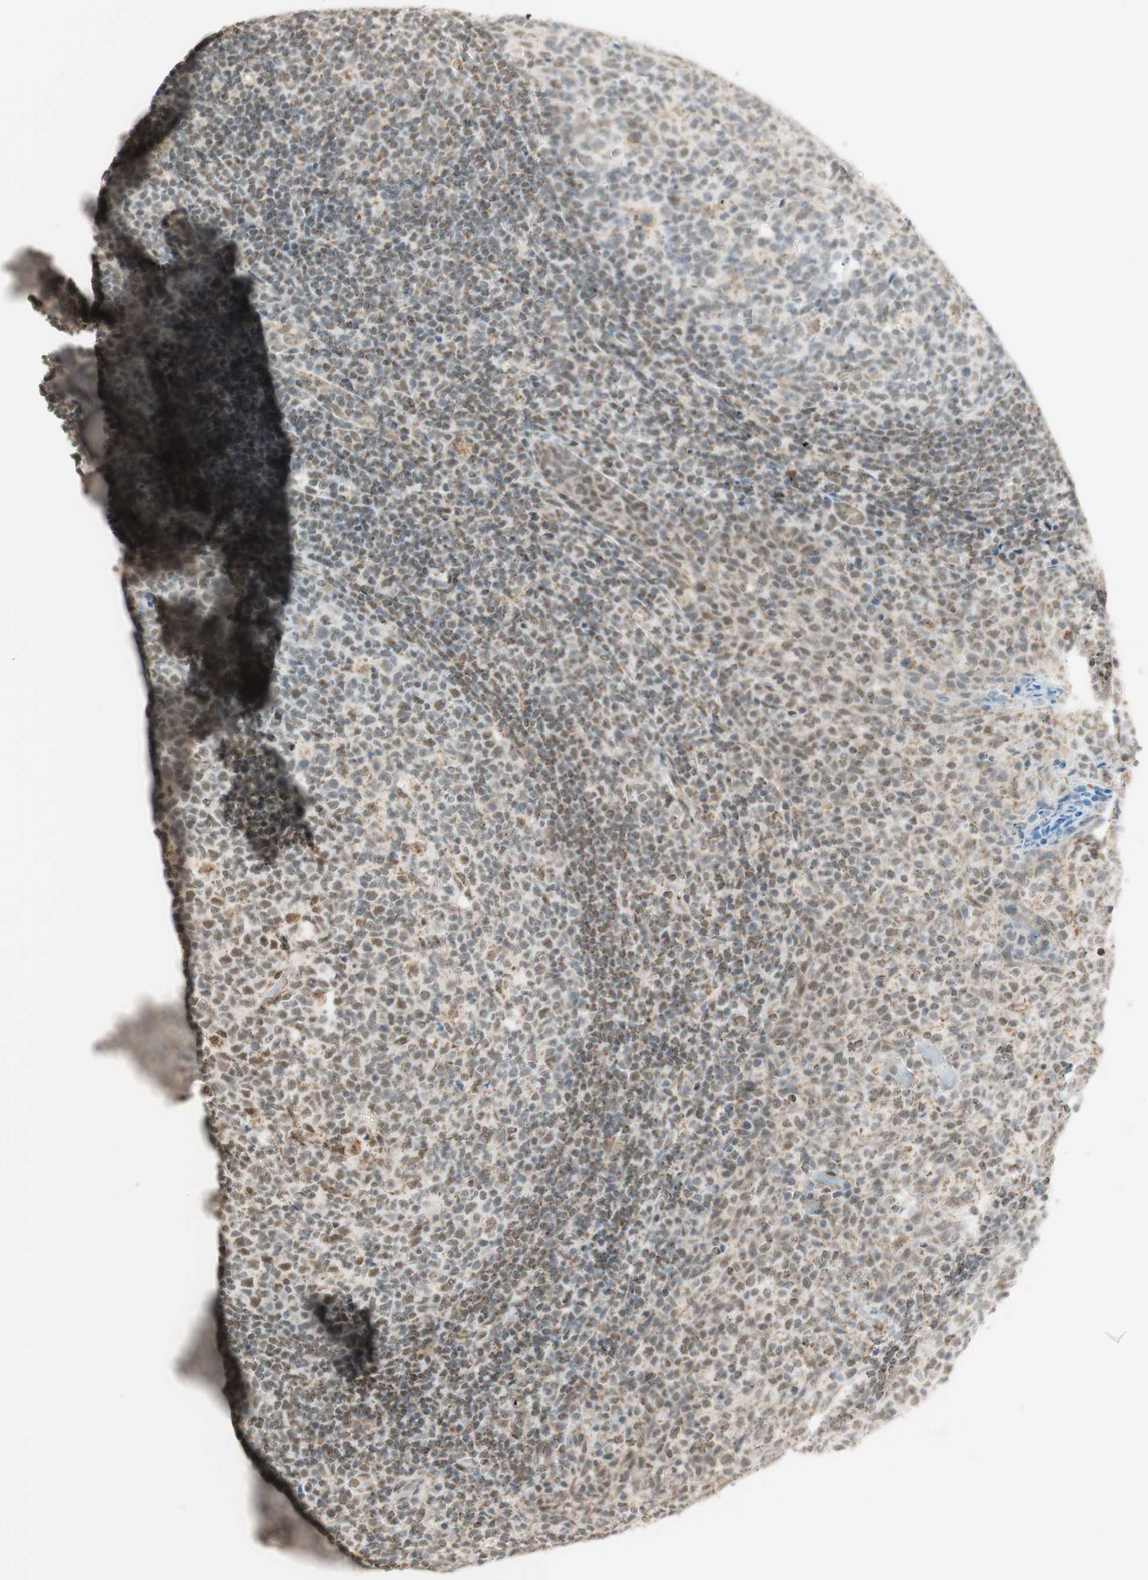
{"staining": {"intensity": "moderate", "quantity": "<25%", "location": "nuclear"}, "tissue": "tonsil", "cell_type": "Germinal center cells", "image_type": "normal", "snomed": [{"axis": "morphology", "description": "Normal tissue, NOS"}, {"axis": "topography", "description": "Tonsil"}], "caption": "A high-resolution histopathology image shows IHC staining of normal tonsil, which shows moderate nuclear expression in approximately <25% of germinal center cells. (Brightfield microscopy of DAB IHC at high magnification).", "gene": "ZNF782", "patient": {"sex": "female", "age": 19}}